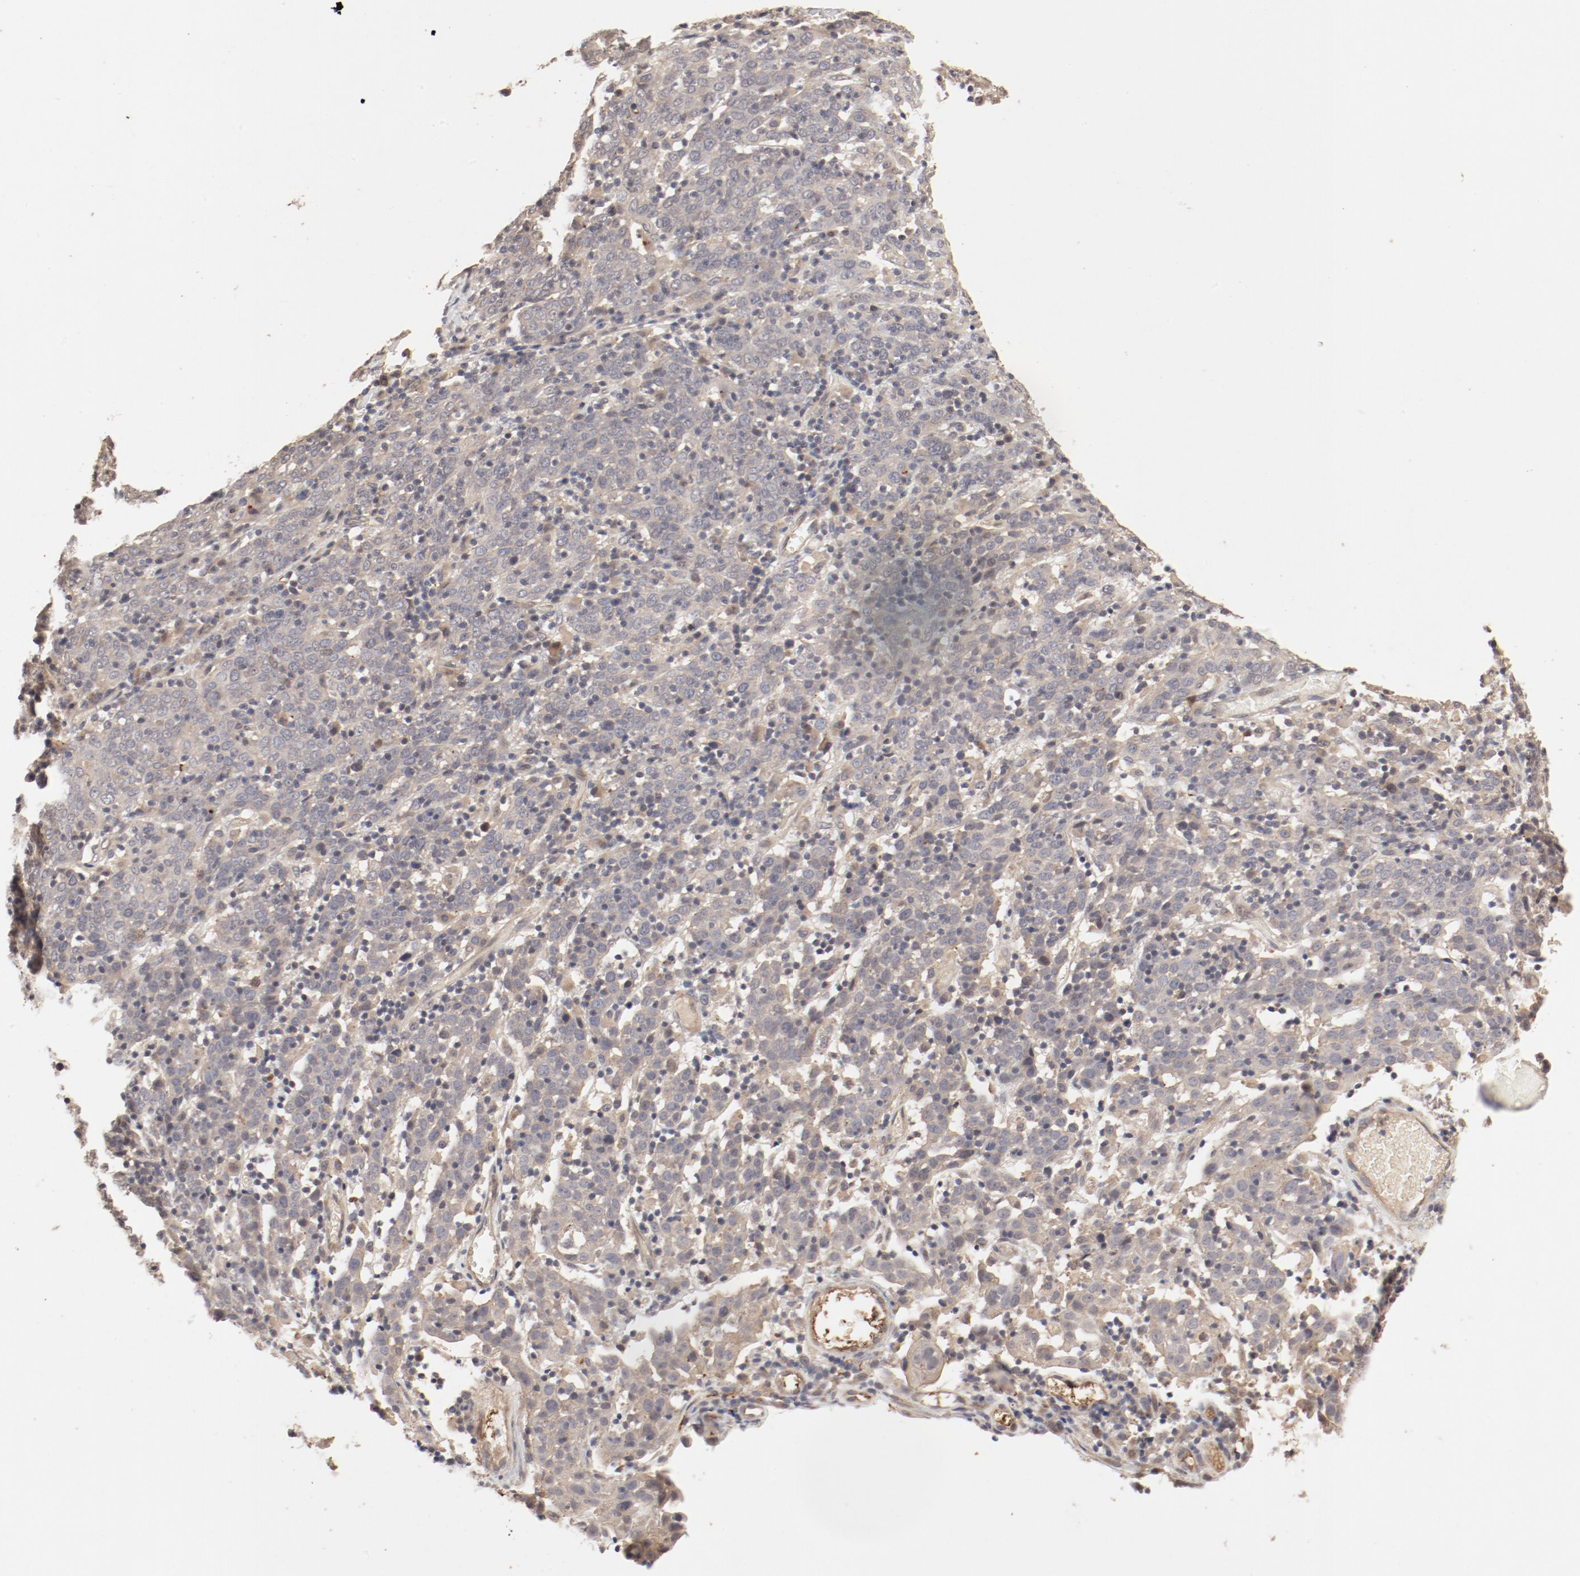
{"staining": {"intensity": "moderate", "quantity": ">75%", "location": "cytoplasmic/membranous"}, "tissue": "cervical cancer", "cell_type": "Tumor cells", "image_type": "cancer", "snomed": [{"axis": "morphology", "description": "Normal tissue, NOS"}, {"axis": "morphology", "description": "Squamous cell carcinoma, NOS"}, {"axis": "topography", "description": "Cervix"}], "caption": "A high-resolution image shows immunohistochemistry (IHC) staining of squamous cell carcinoma (cervical), which displays moderate cytoplasmic/membranous positivity in about >75% of tumor cells.", "gene": "IL3RA", "patient": {"sex": "female", "age": 67}}